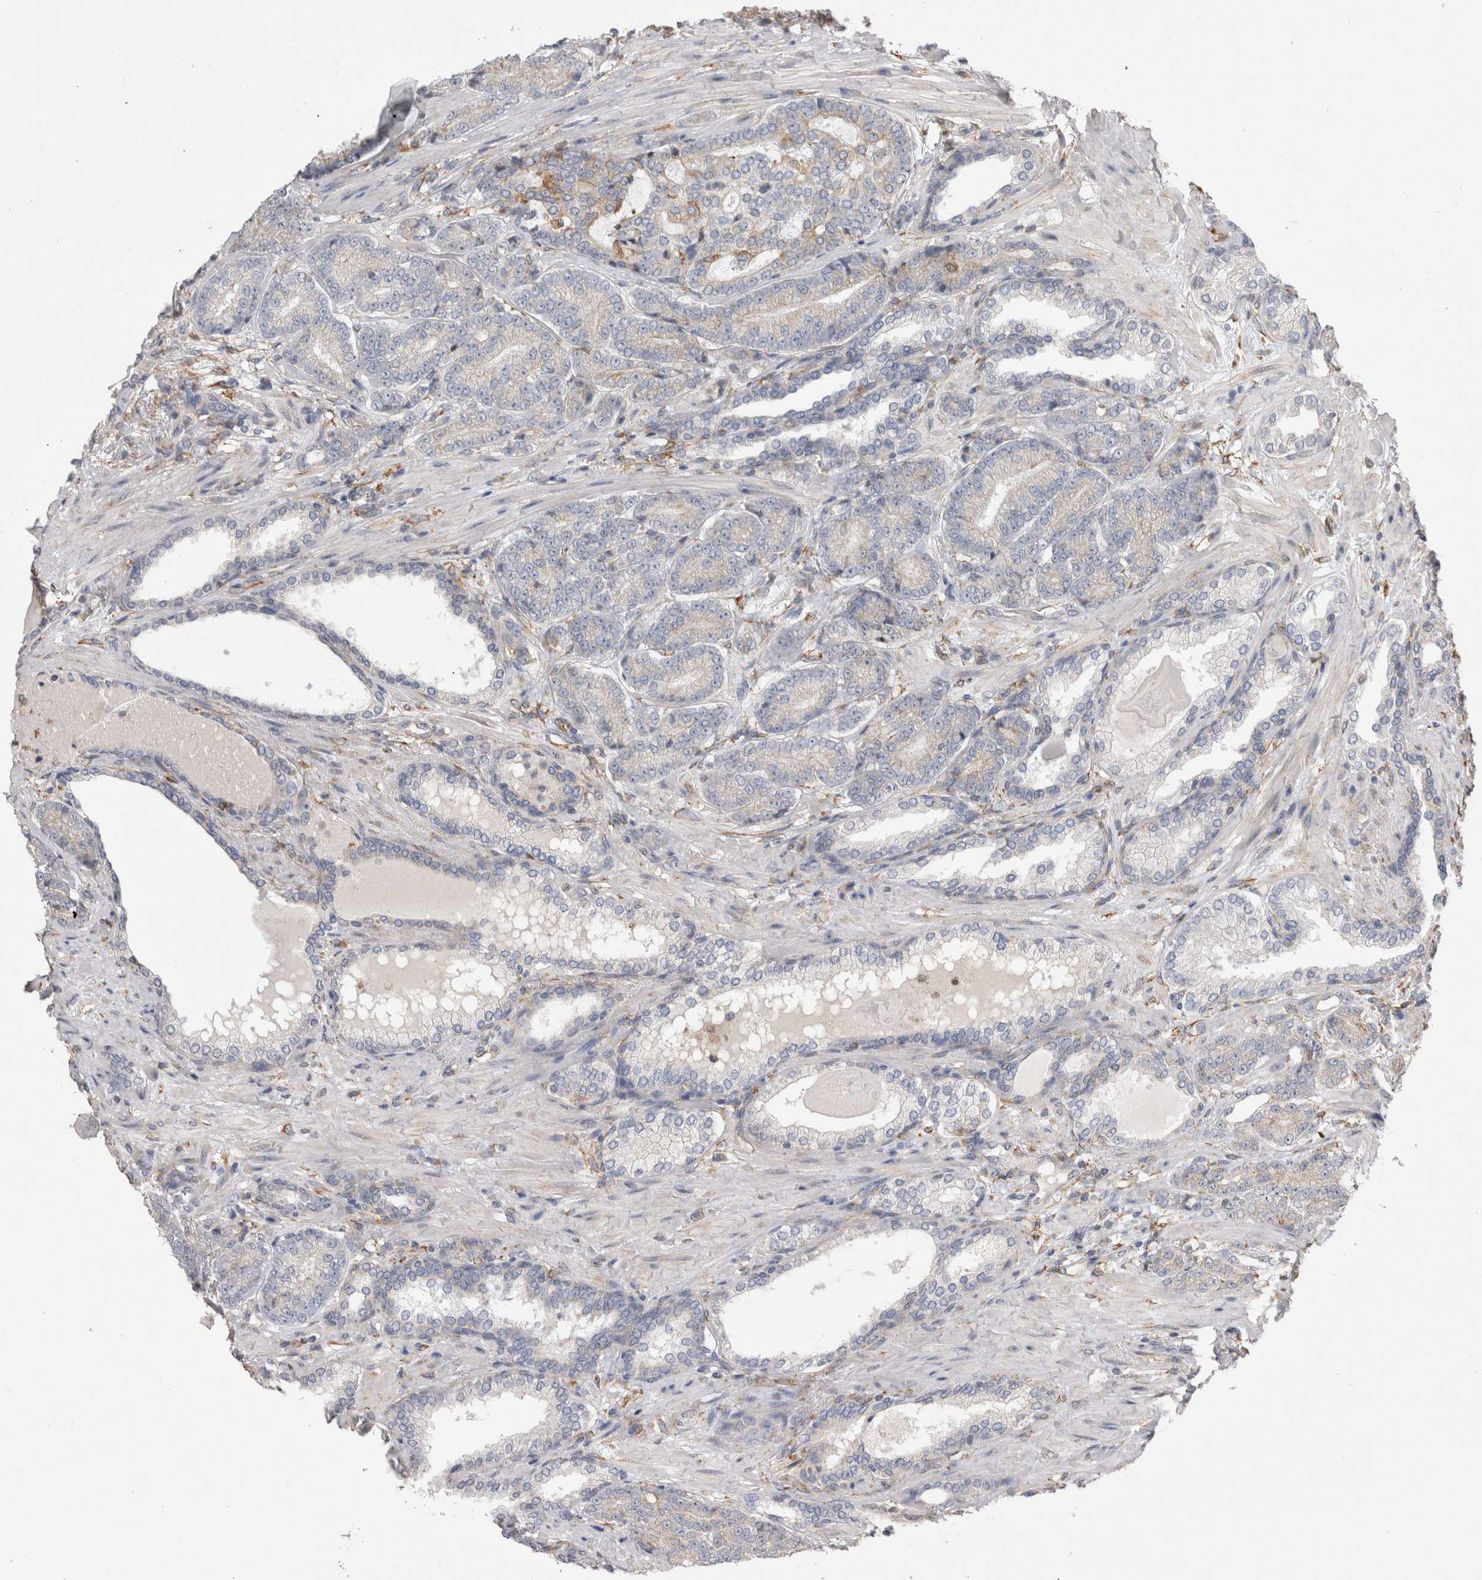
{"staining": {"intensity": "negative", "quantity": "none", "location": "none"}, "tissue": "prostate cancer", "cell_type": "Tumor cells", "image_type": "cancer", "snomed": [{"axis": "morphology", "description": "Adenocarcinoma, High grade"}, {"axis": "topography", "description": "Prostate"}], "caption": "DAB immunohistochemical staining of human prostate cancer (adenocarcinoma (high-grade)) reveals no significant positivity in tumor cells.", "gene": "LRPAP1", "patient": {"sex": "male", "age": 61}}